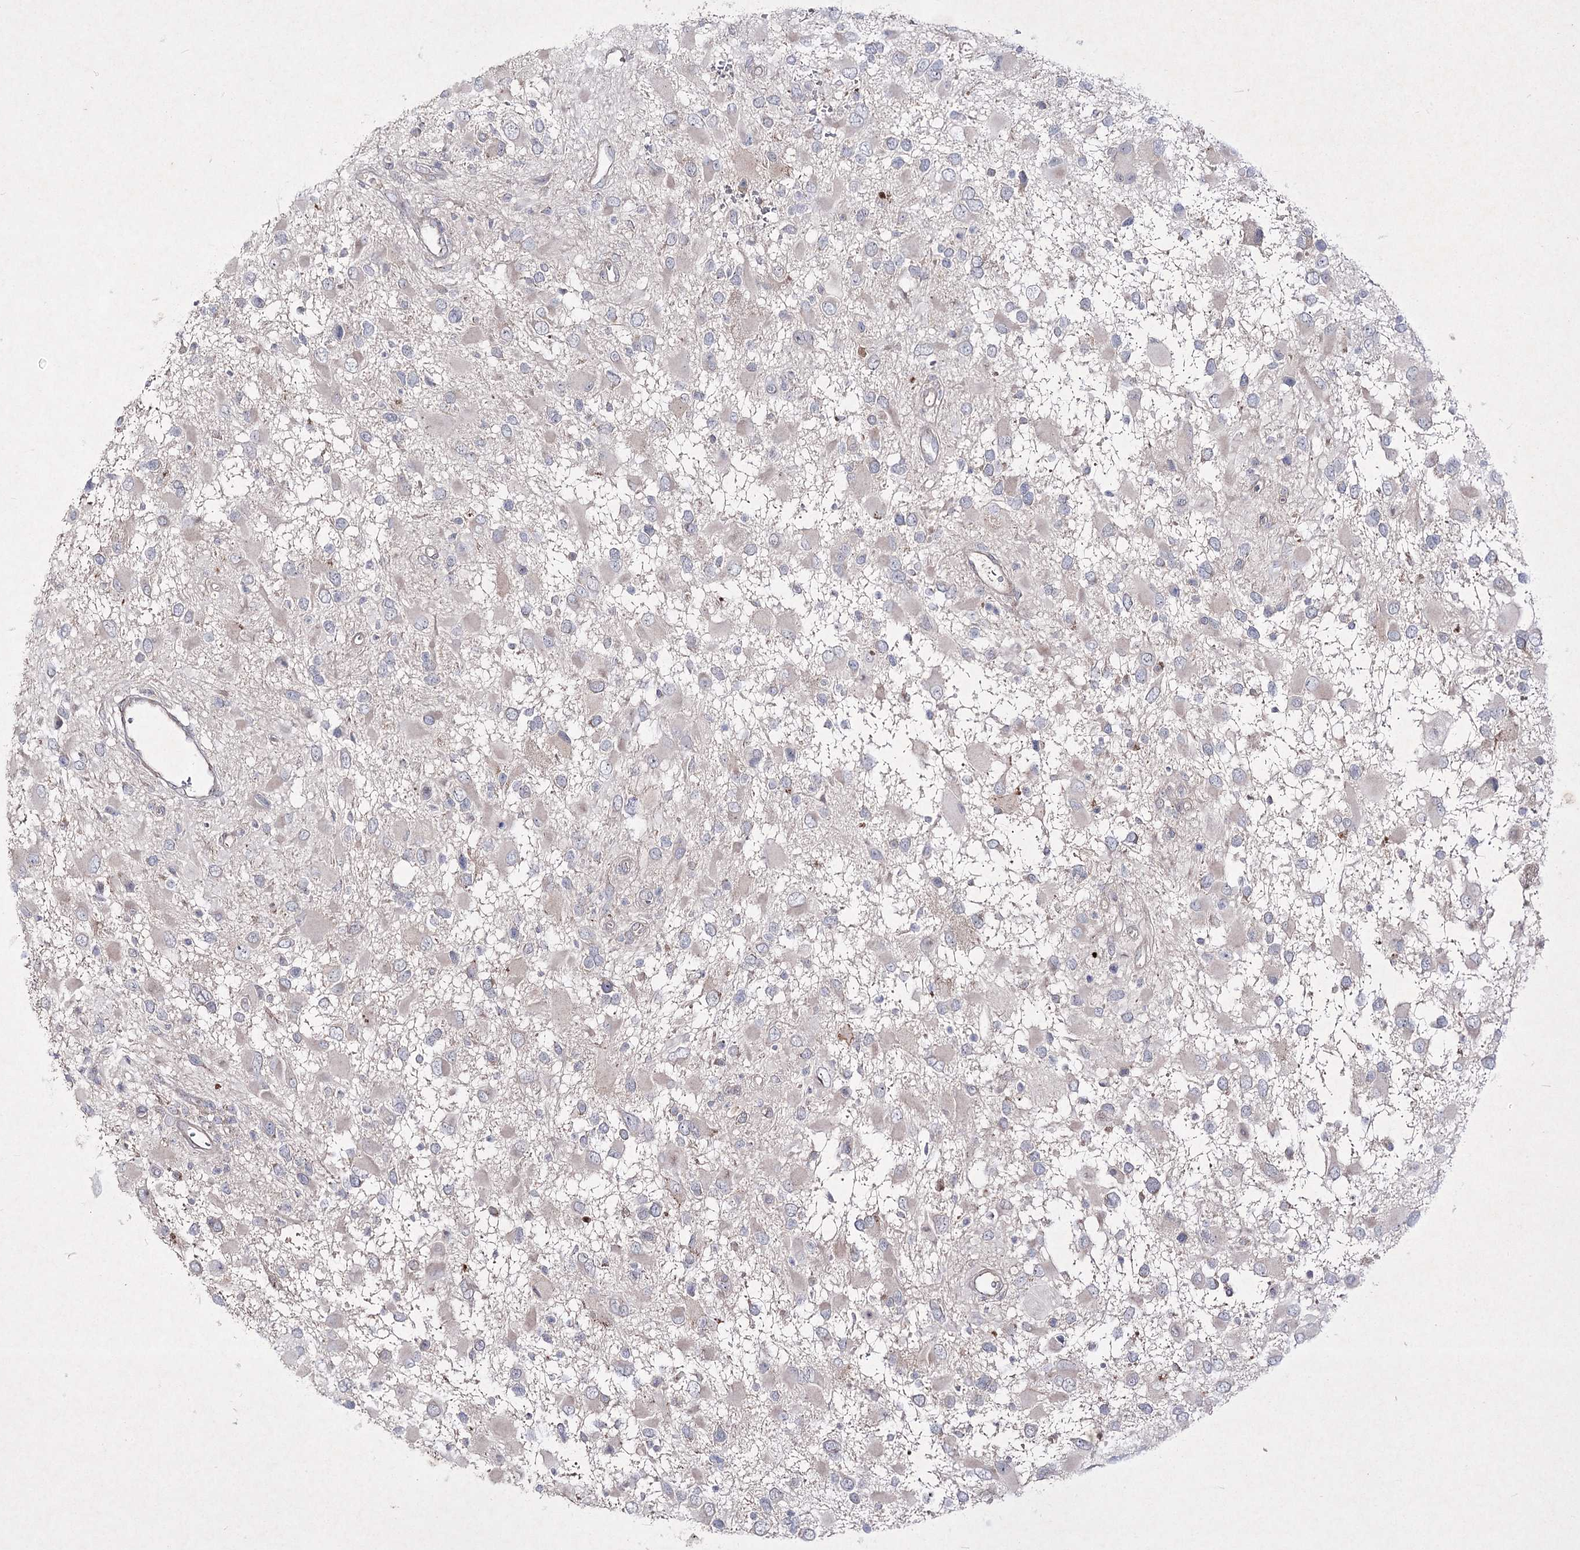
{"staining": {"intensity": "negative", "quantity": "none", "location": "none"}, "tissue": "glioma", "cell_type": "Tumor cells", "image_type": "cancer", "snomed": [{"axis": "morphology", "description": "Glioma, malignant, High grade"}, {"axis": "topography", "description": "Brain"}], "caption": "An immunohistochemistry (IHC) photomicrograph of malignant glioma (high-grade) is shown. There is no staining in tumor cells of malignant glioma (high-grade).", "gene": "CIB2", "patient": {"sex": "male", "age": 53}}